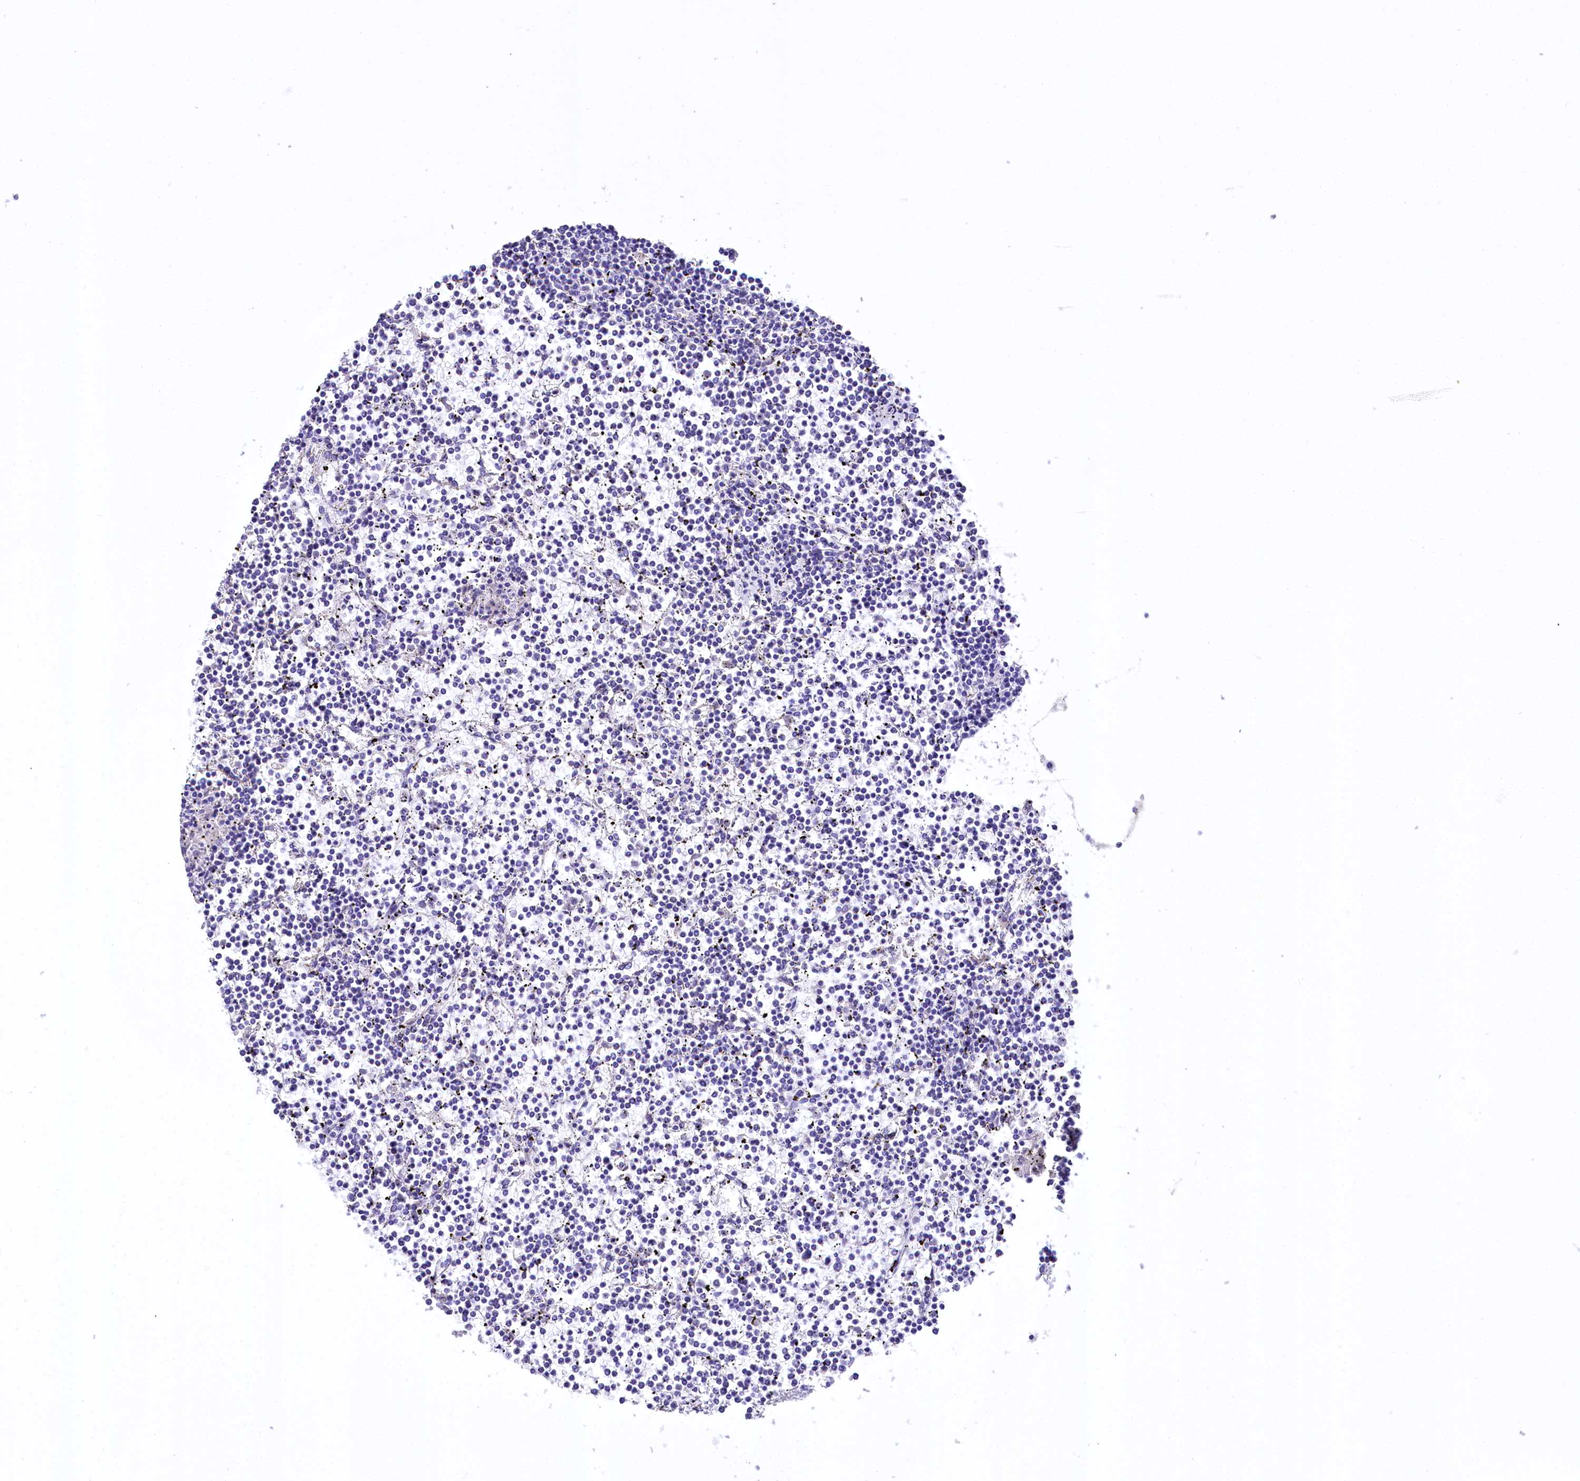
{"staining": {"intensity": "negative", "quantity": "none", "location": "none"}, "tissue": "lymphoma", "cell_type": "Tumor cells", "image_type": "cancer", "snomed": [{"axis": "morphology", "description": "Malignant lymphoma, non-Hodgkin's type, Low grade"}, {"axis": "topography", "description": "Spleen"}], "caption": "High magnification brightfield microscopy of lymphoma stained with DAB (brown) and counterstained with hematoxylin (blue): tumor cells show no significant expression. The staining was performed using DAB (3,3'-diaminobenzidine) to visualize the protein expression in brown, while the nuclei were stained in blue with hematoxylin (Magnification: 20x).", "gene": "A2ML1", "patient": {"sex": "female", "age": 19}}